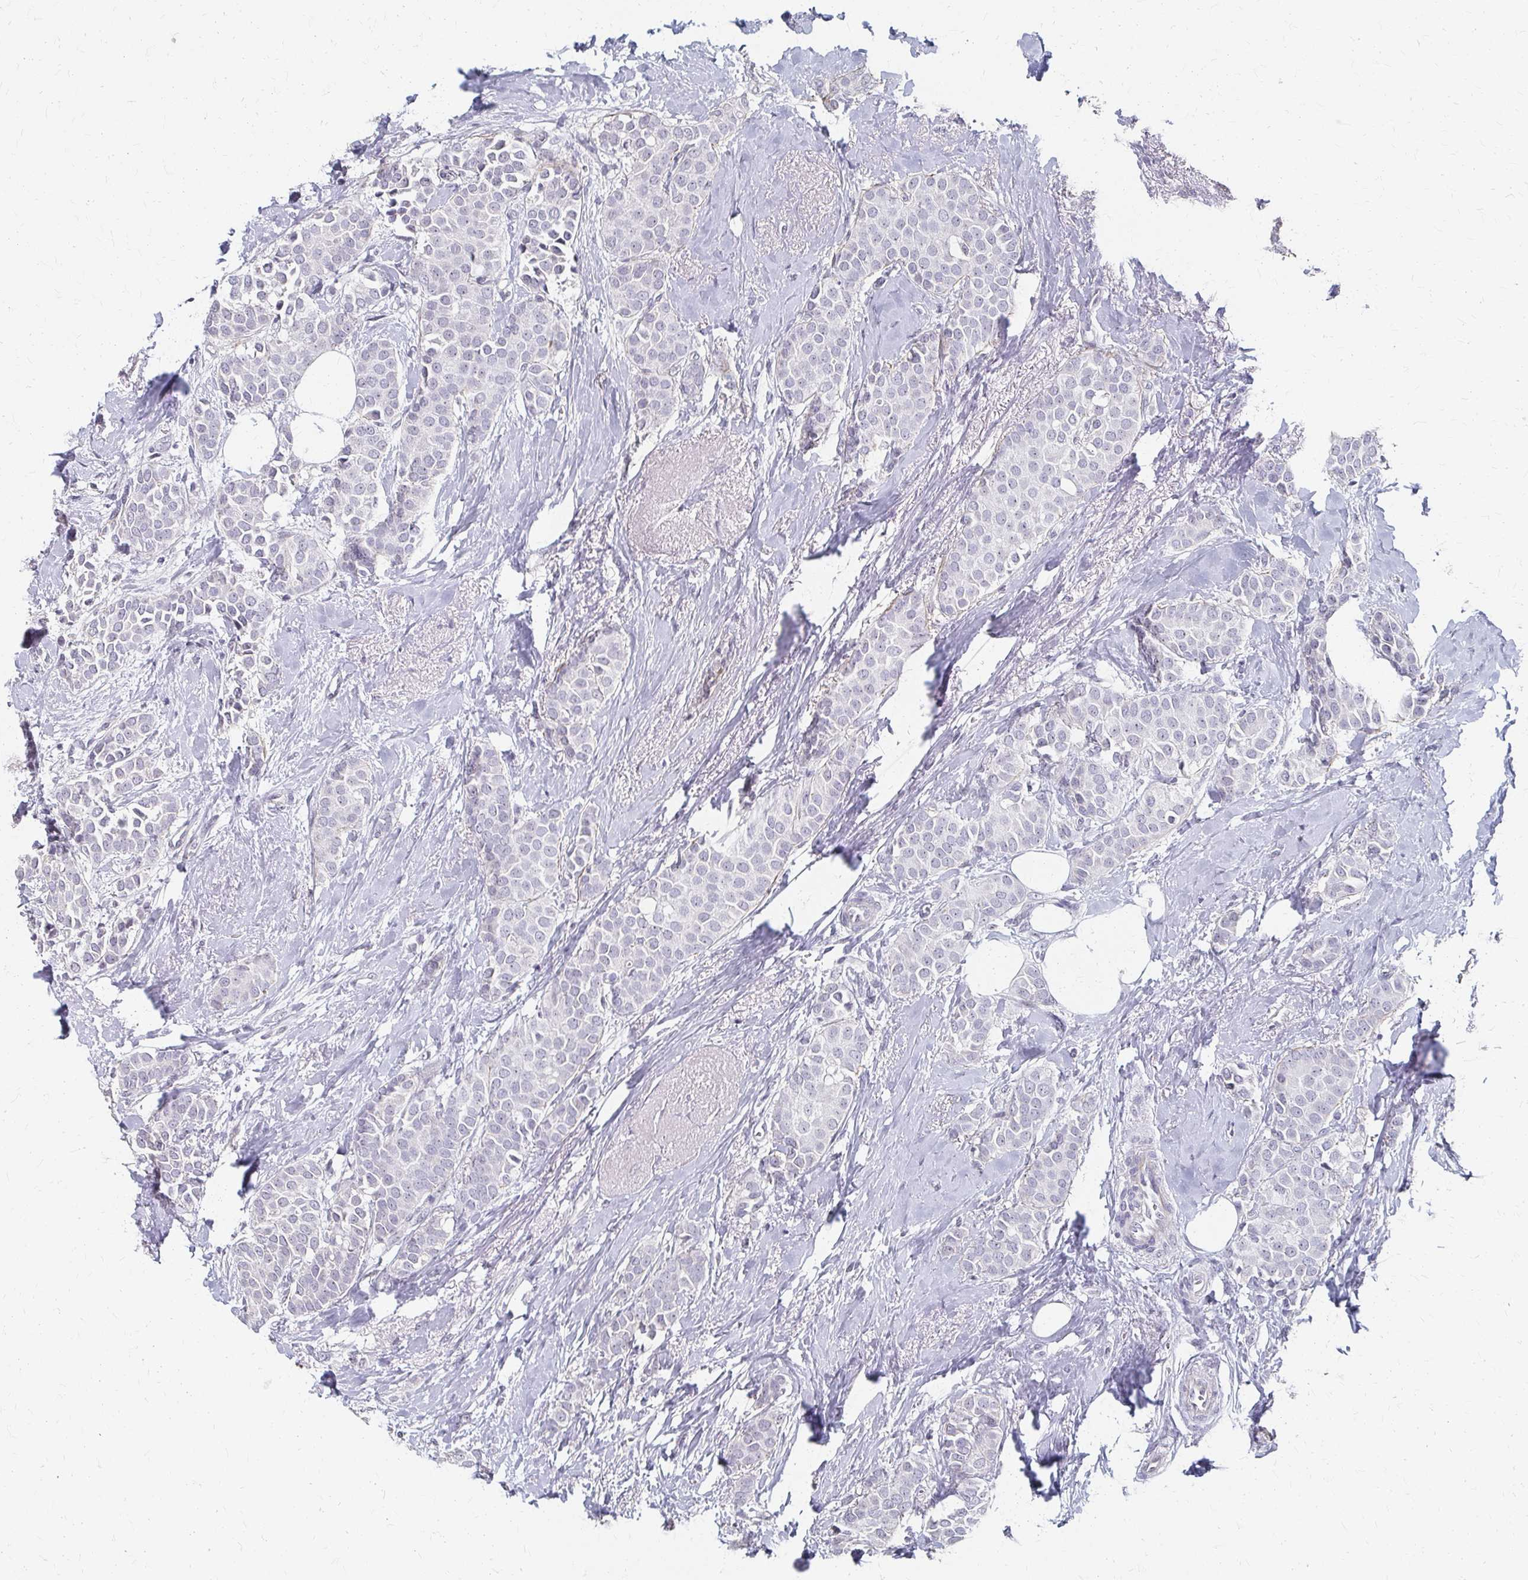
{"staining": {"intensity": "negative", "quantity": "none", "location": "none"}, "tissue": "breast cancer", "cell_type": "Tumor cells", "image_type": "cancer", "snomed": [{"axis": "morphology", "description": "Duct carcinoma"}, {"axis": "topography", "description": "Breast"}], "caption": "DAB immunohistochemical staining of human breast cancer exhibits no significant positivity in tumor cells.", "gene": "PES1", "patient": {"sex": "female", "age": 79}}